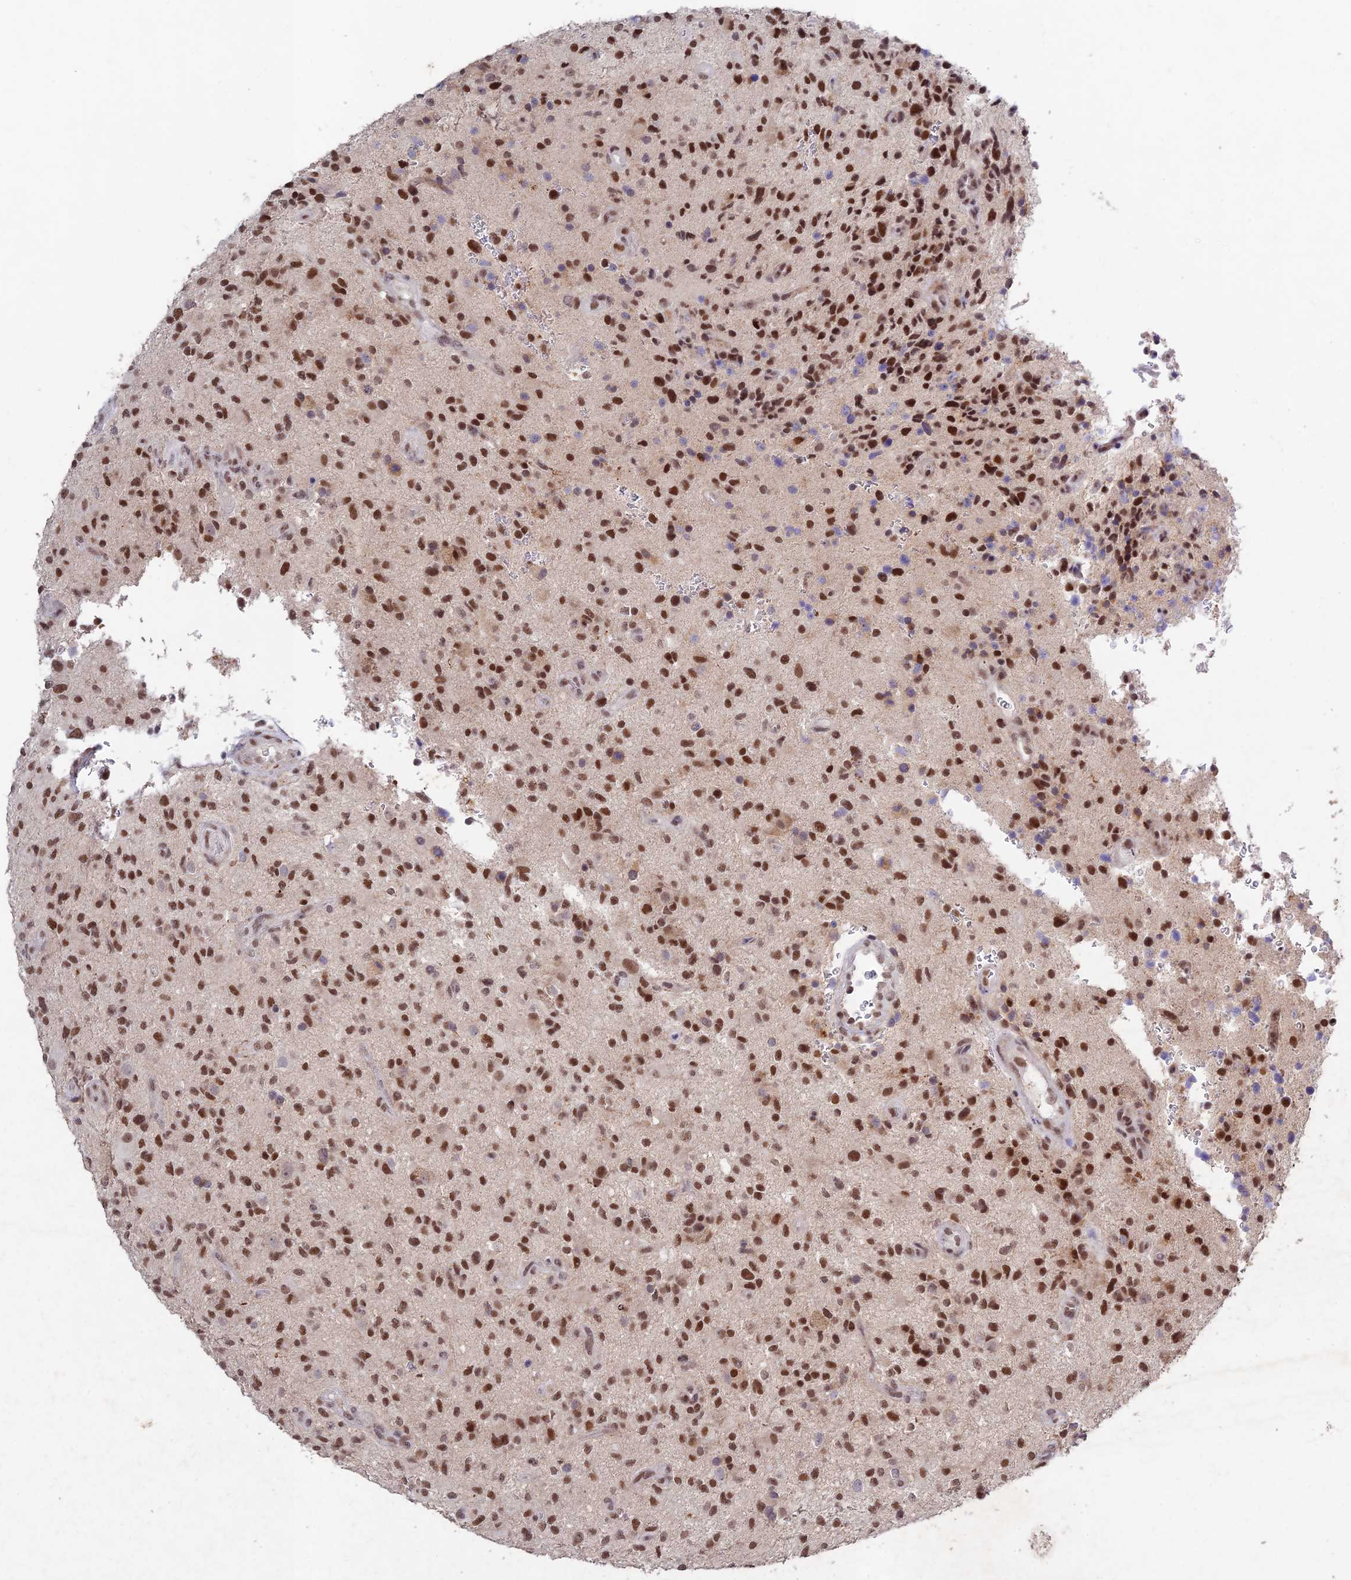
{"staining": {"intensity": "moderate", "quantity": ">75%", "location": "nuclear"}, "tissue": "glioma", "cell_type": "Tumor cells", "image_type": "cancer", "snomed": [{"axis": "morphology", "description": "Glioma, malignant, High grade"}, {"axis": "topography", "description": "Brain"}], "caption": "Malignant high-grade glioma stained with a brown dye reveals moderate nuclear positive expression in approximately >75% of tumor cells.", "gene": "RAVER1", "patient": {"sex": "male", "age": 47}}